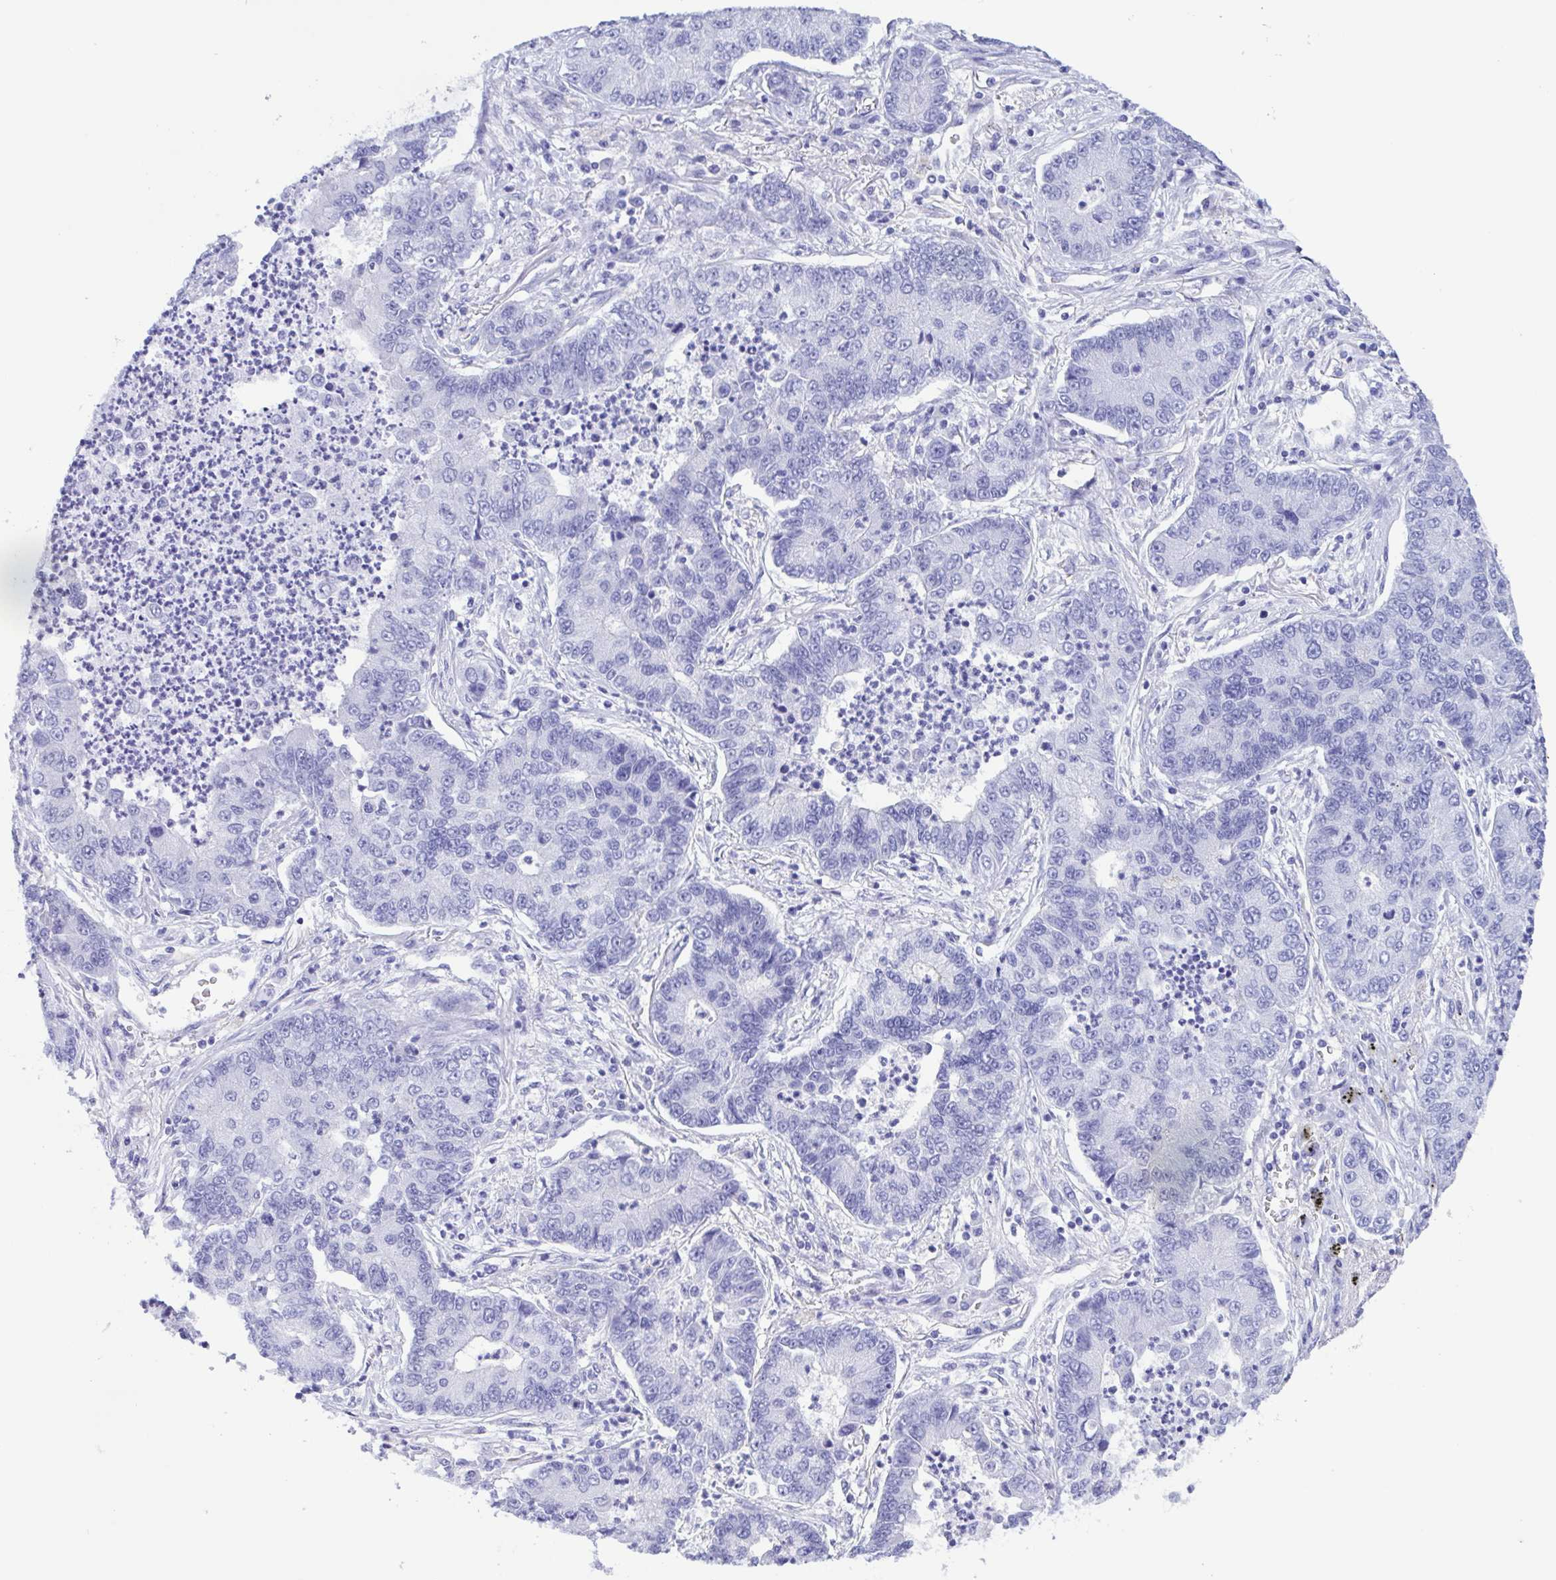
{"staining": {"intensity": "negative", "quantity": "none", "location": "none"}, "tissue": "lung cancer", "cell_type": "Tumor cells", "image_type": "cancer", "snomed": [{"axis": "morphology", "description": "Adenocarcinoma, NOS"}, {"axis": "topography", "description": "Lung"}], "caption": "This is an IHC image of human adenocarcinoma (lung). There is no expression in tumor cells.", "gene": "TSPY2", "patient": {"sex": "female", "age": 57}}